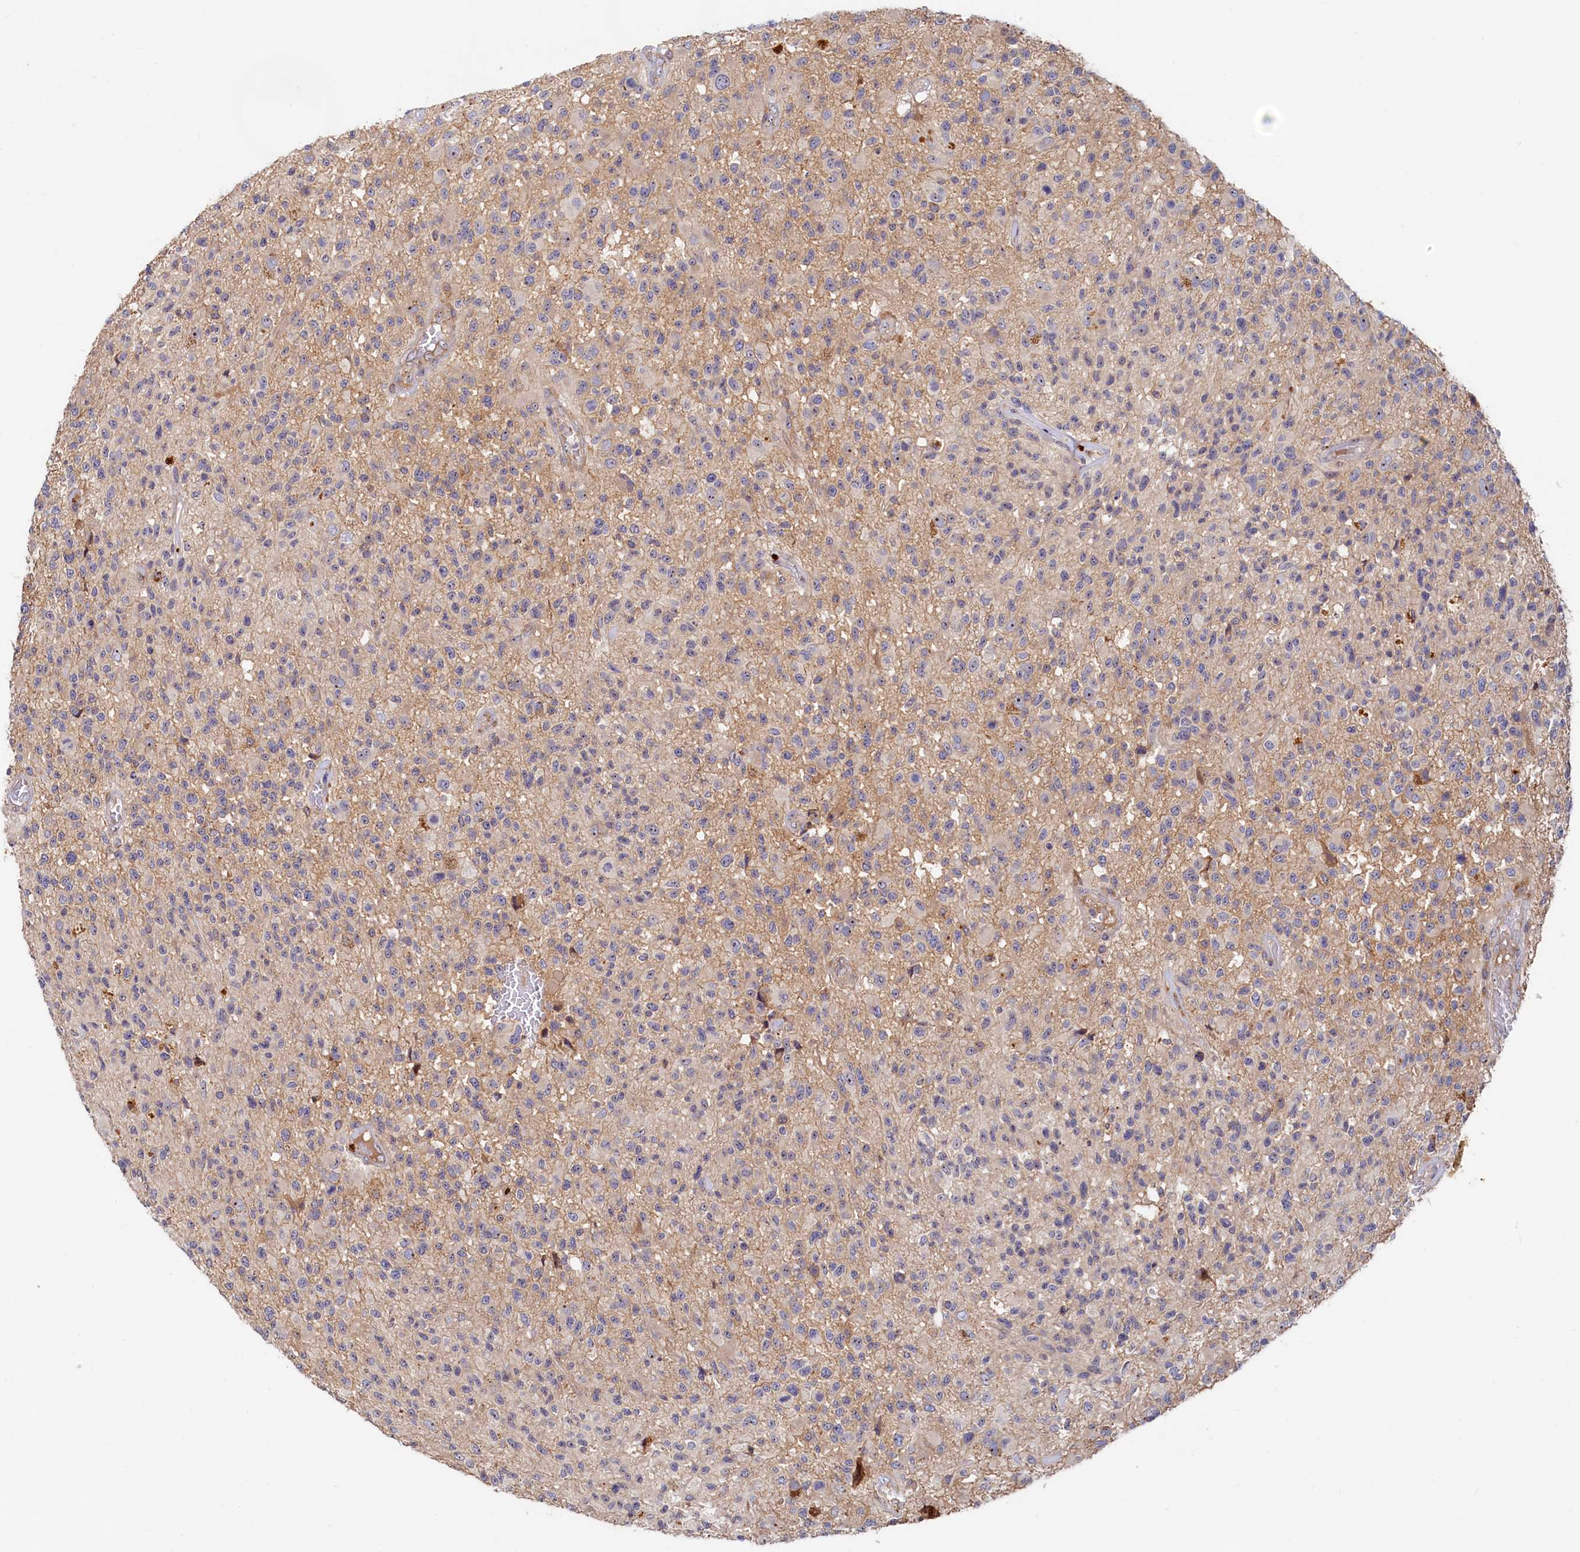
{"staining": {"intensity": "negative", "quantity": "none", "location": "none"}, "tissue": "glioma", "cell_type": "Tumor cells", "image_type": "cancer", "snomed": [{"axis": "morphology", "description": "Glioma, malignant, High grade"}, {"axis": "morphology", "description": "Glioblastoma, NOS"}, {"axis": "topography", "description": "Brain"}], "caption": "A photomicrograph of malignant high-grade glioma stained for a protein displays no brown staining in tumor cells. (DAB (3,3'-diaminobenzidine) IHC, high magnification).", "gene": "RGS7BP", "patient": {"sex": "male", "age": 60}}